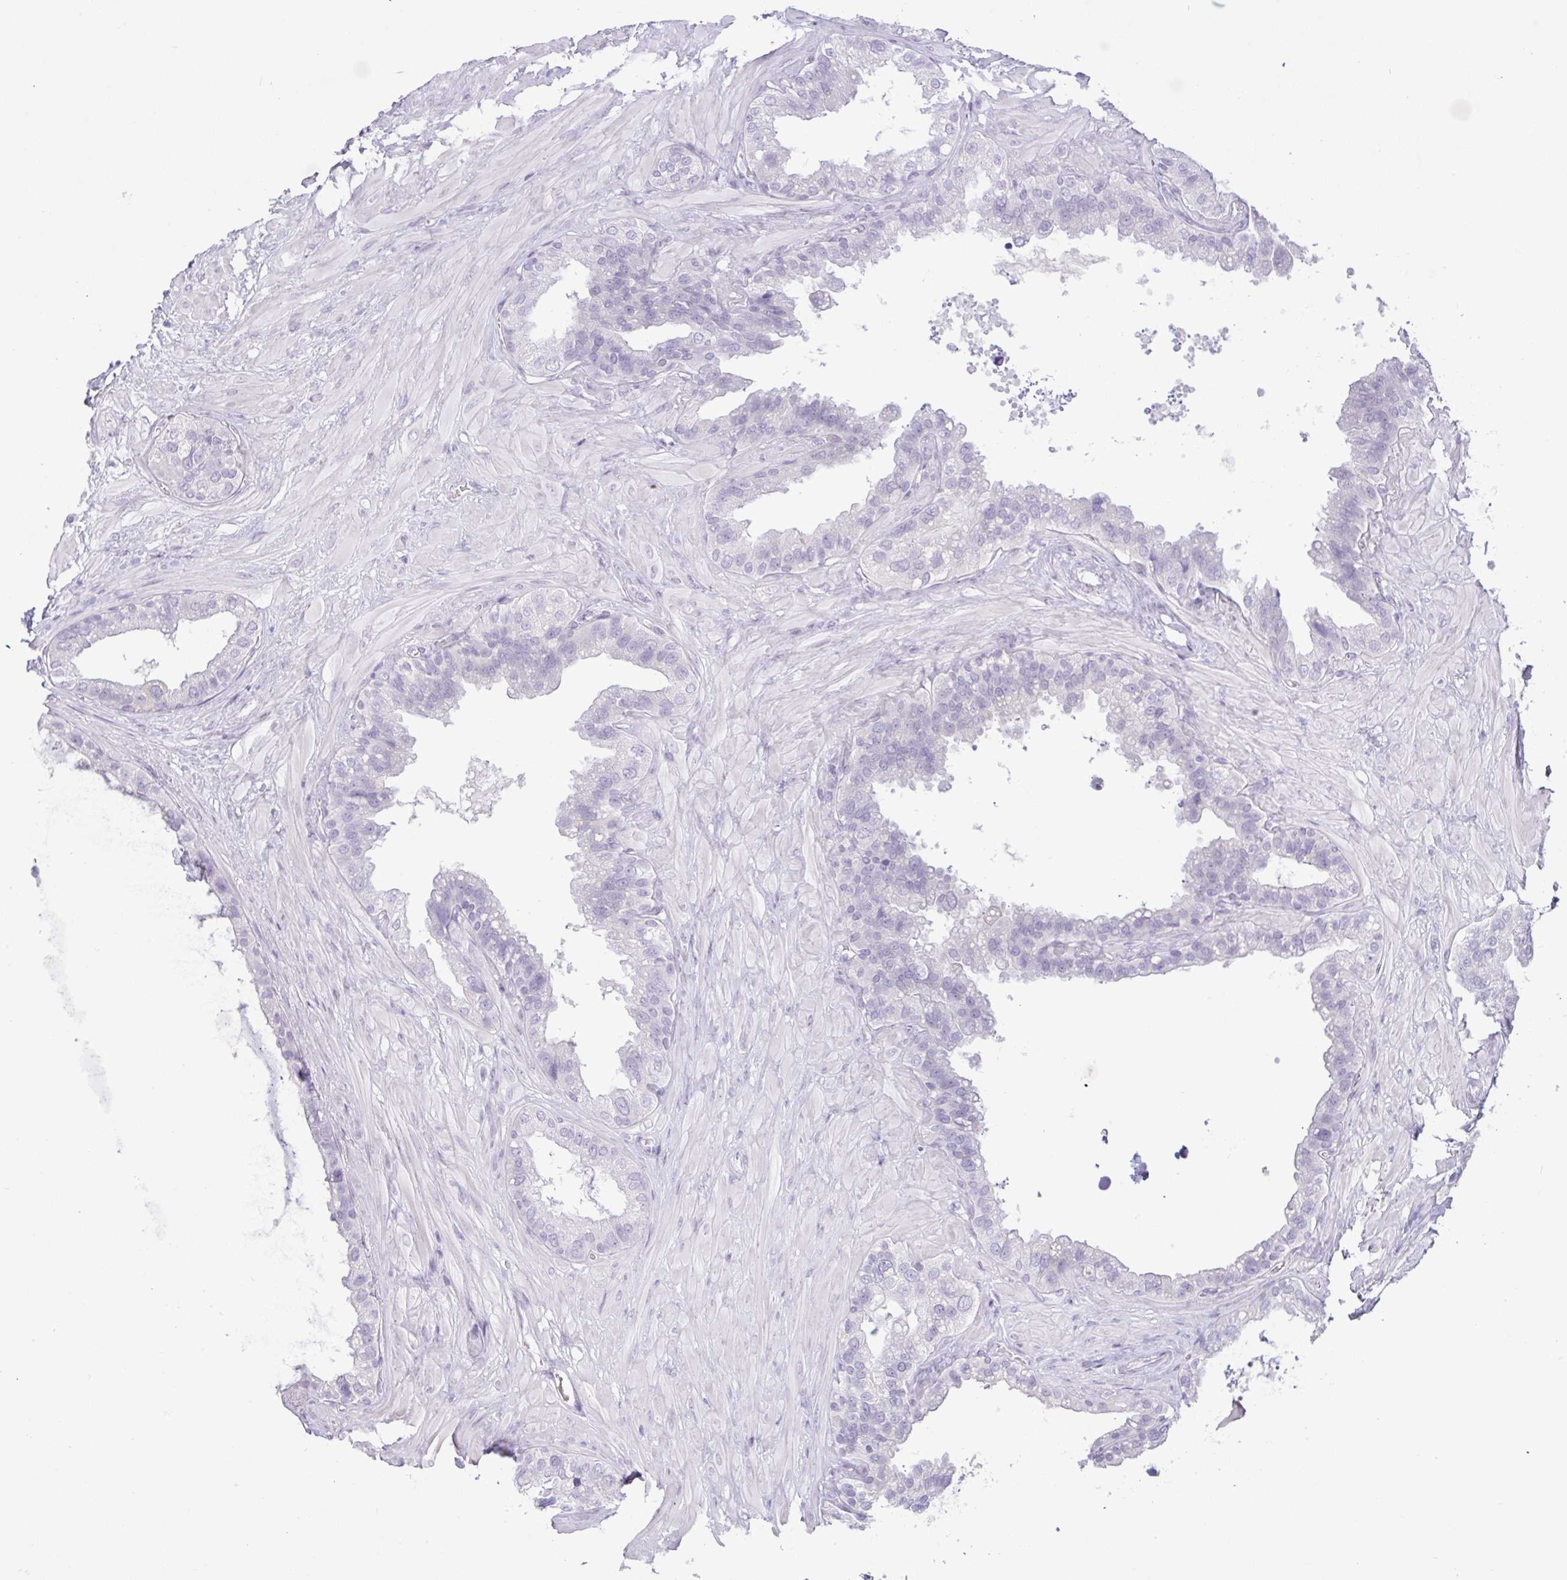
{"staining": {"intensity": "negative", "quantity": "none", "location": "none"}, "tissue": "seminal vesicle", "cell_type": "Glandular cells", "image_type": "normal", "snomed": [{"axis": "morphology", "description": "Normal tissue, NOS"}, {"axis": "topography", "description": "Seminal veicle"}, {"axis": "topography", "description": "Peripheral nerve tissue"}], "caption": "There is no significant positivity in glandular cells of seminal vesicle. Nuclei are stained in blue.", "gene": "CTSE", "patient": {"sex": "male", "age": 76}}